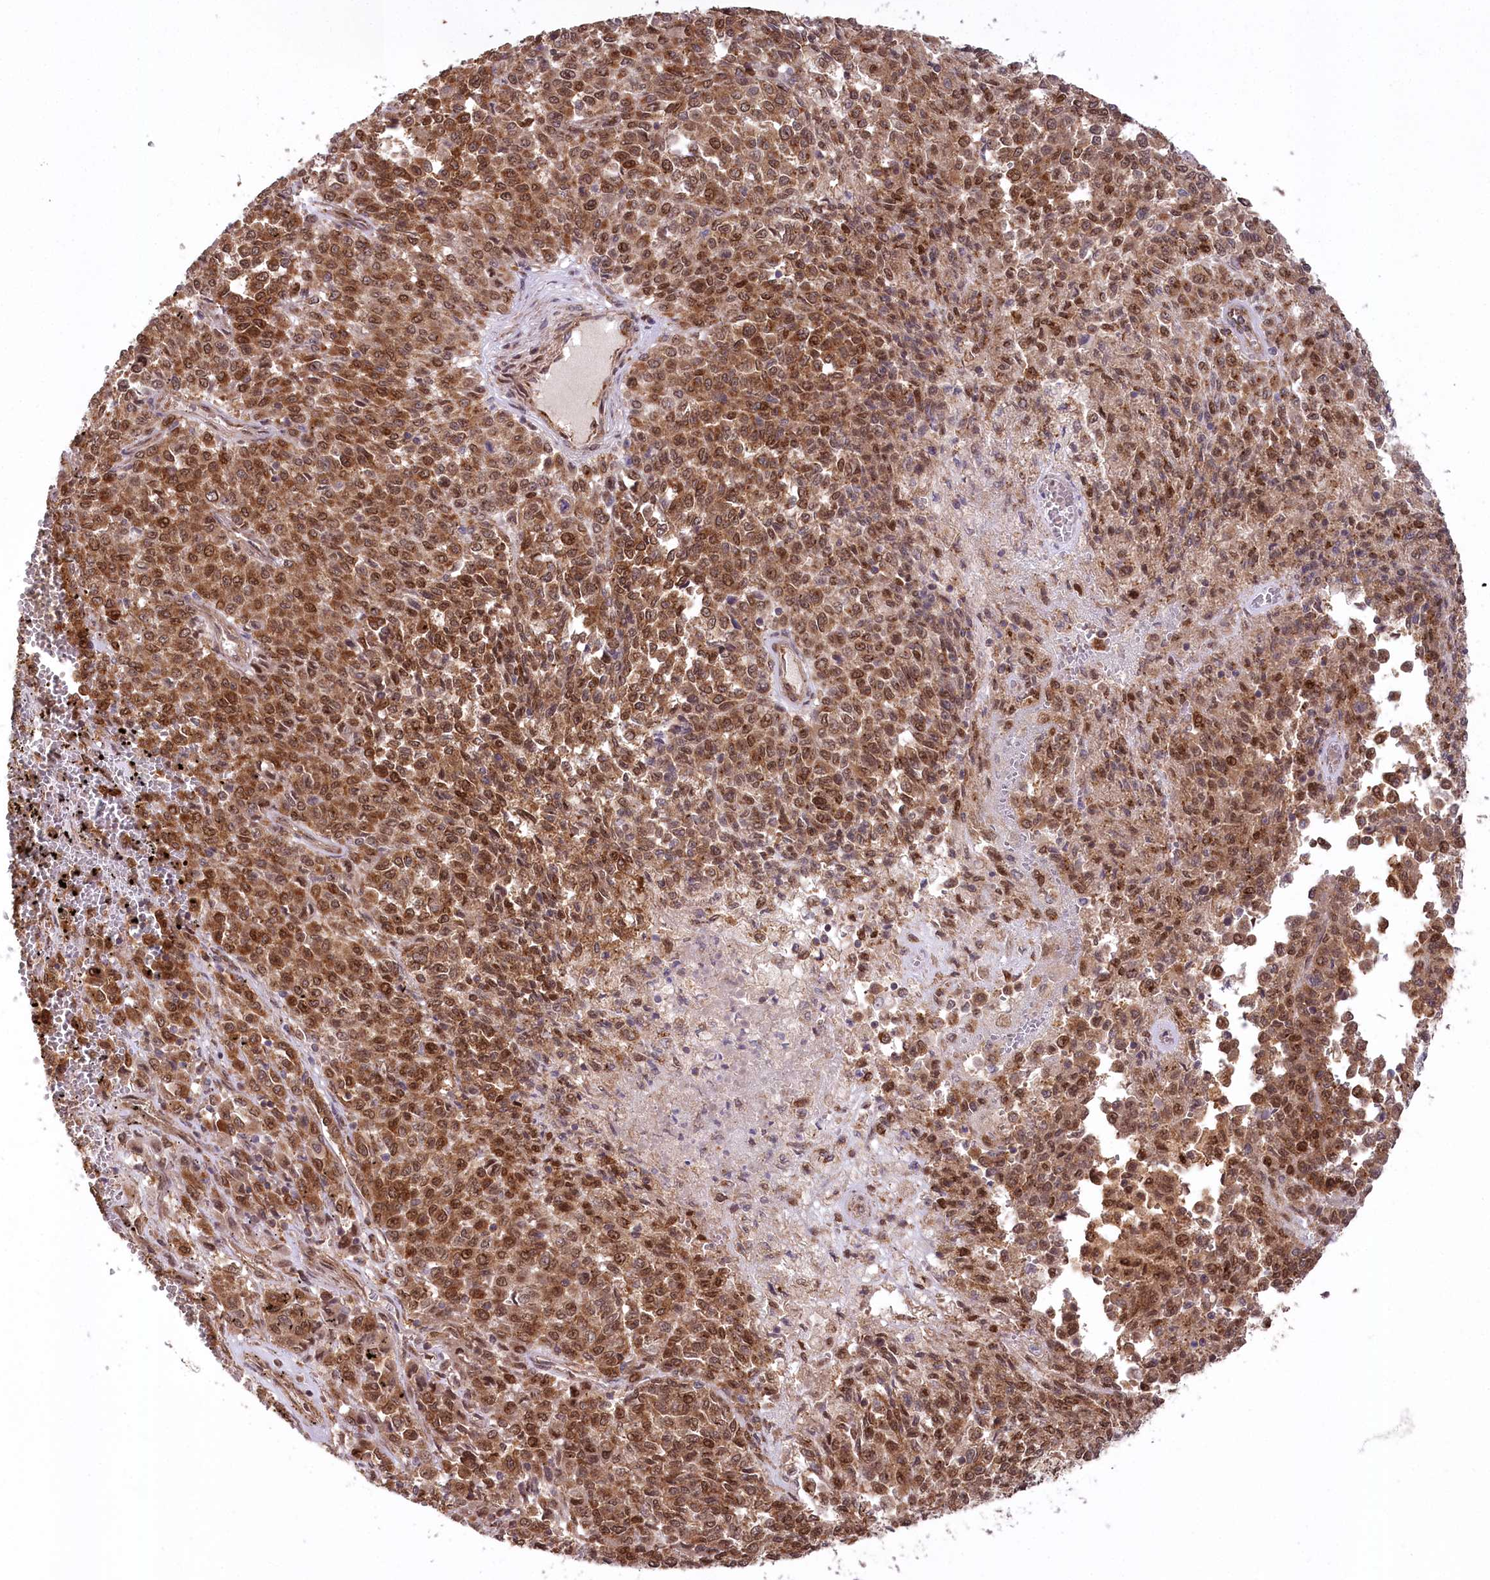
{"staining": {"intensity": "strong", "quantity": ">75%", "location": "cytoplasmic/membranous,nuclear"}, "tissue": "melanoma", "cell_type": "Tumor cells", "image_type": "cancer", "snomed": [{"axis": "morphology", "description": "Malignant melanoma, Metastatic site"}, {"axis": "topography", "description": "Pancreas"}], "caption": "Immunohistochemical staining of melanoma shows high levels of strong cytoplasmic/membranous and nuclear staining in approximately >75% of tumor cells.", "gene": "CCDC91", "patient": {"sex": "female", "age": 30}}